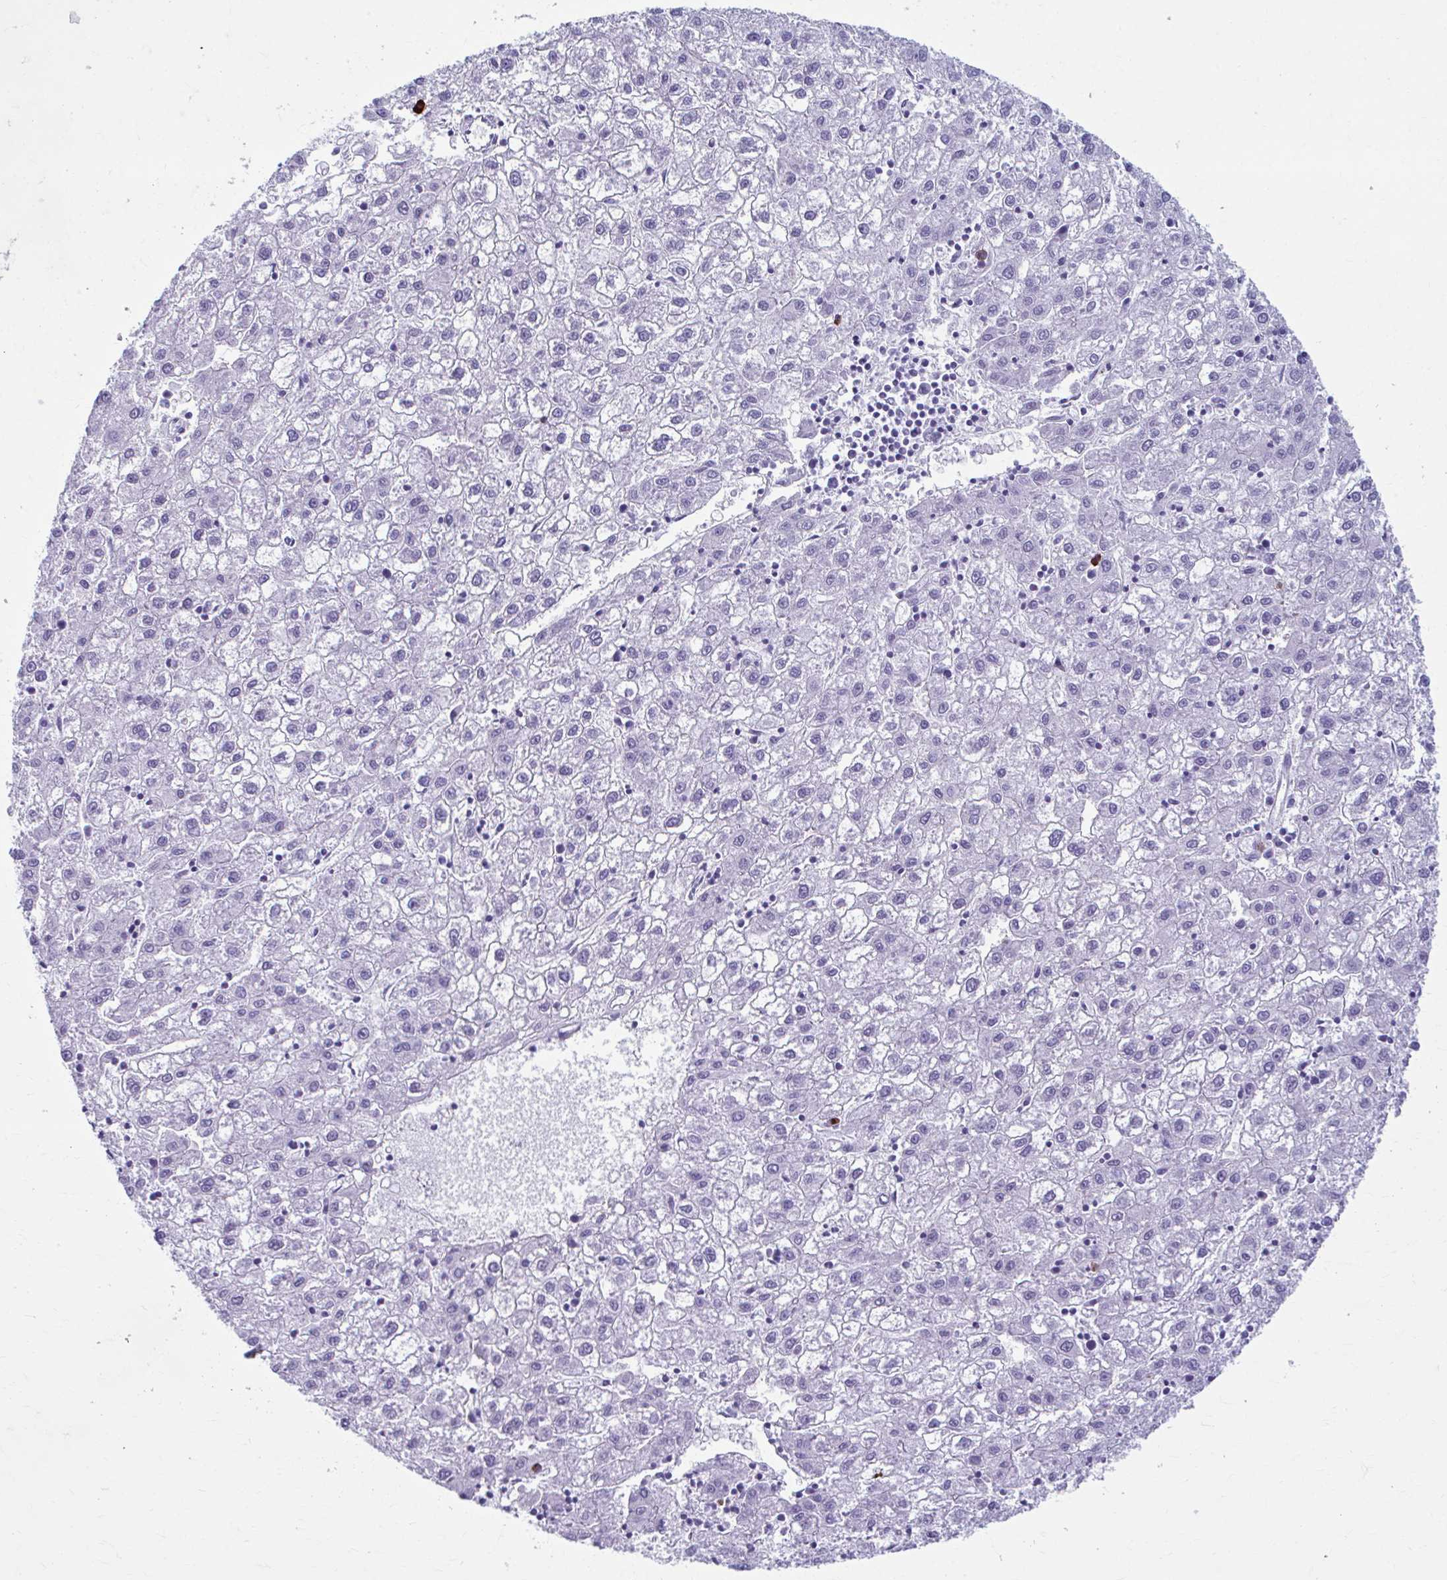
{"staining": {"intensity": "negative", "quantity": "none", "location": "none"}, "tissue": "liver cancer", "cell_type": "Tumor cells", "image_type": "cancer", "snomed": [{"axis": "morphology", "description": "Carcinoma, Hepatocellular, NOS"}, {"axis": "topography", "description": "Liver"}], "caption": "A photomicrograph of liver cancer stained for a protein demonstrates no brown staining in tumor cells.", "gene": "C12orf71", "patient": {"sex": "male", "age": 72}}